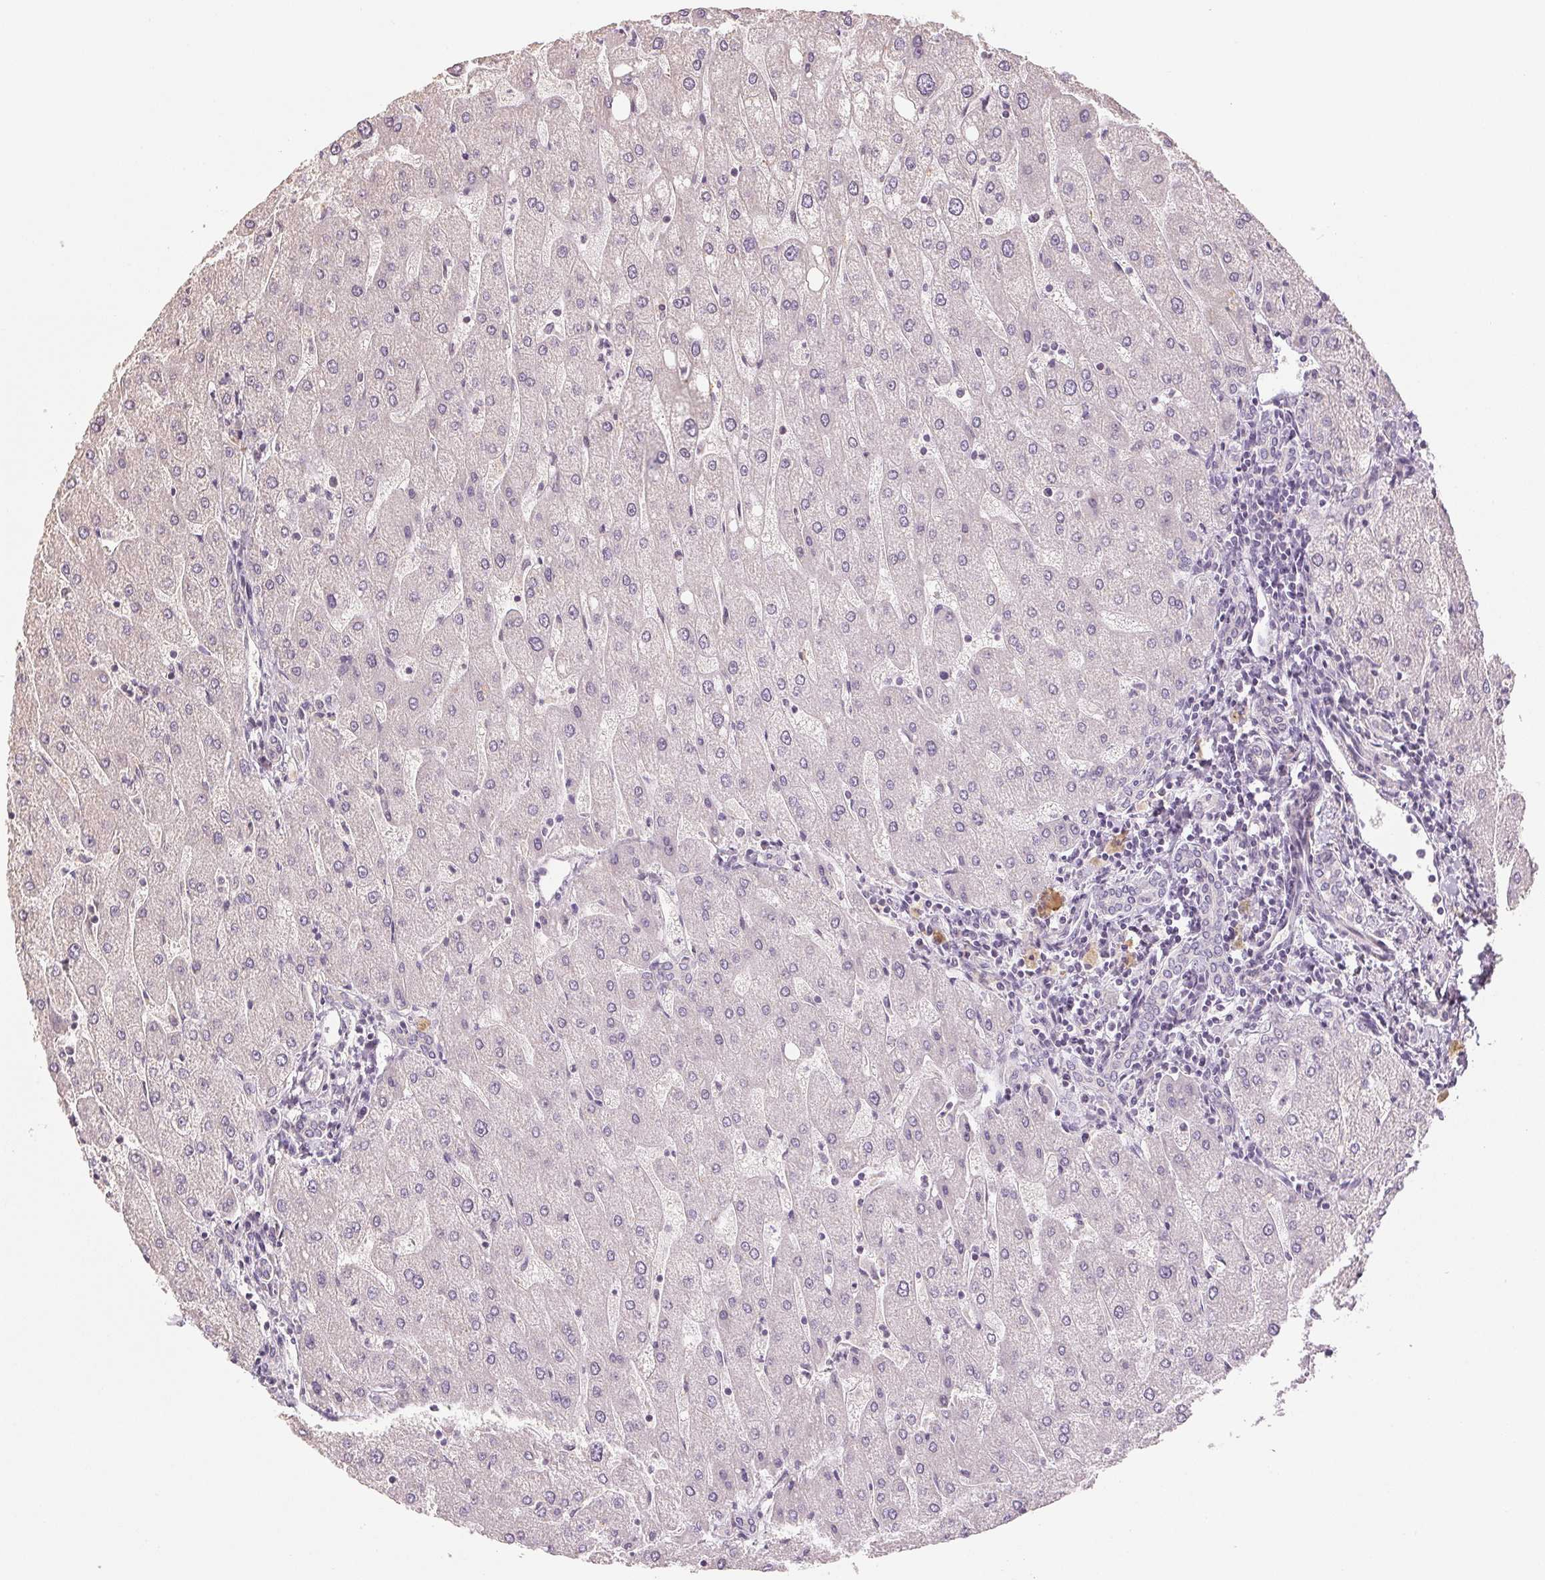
{"staining": {"intensity": "negative", "quantity": "none", "location": "none"}, "tissue": "liver", "cell_type": "Cholangiocytes", "image_type": "normal", "snomed": [{"axis": "morphology", "description": "Normal tissue, NOS"}, {"axis": "topography", "description": "Liver"}], "caption": "Benign liver was stained to show a protein in brown. There is no significant expression in cholangiocytes.", "gene": "COX14", "patient": {"sex": "male", "age": 67}}